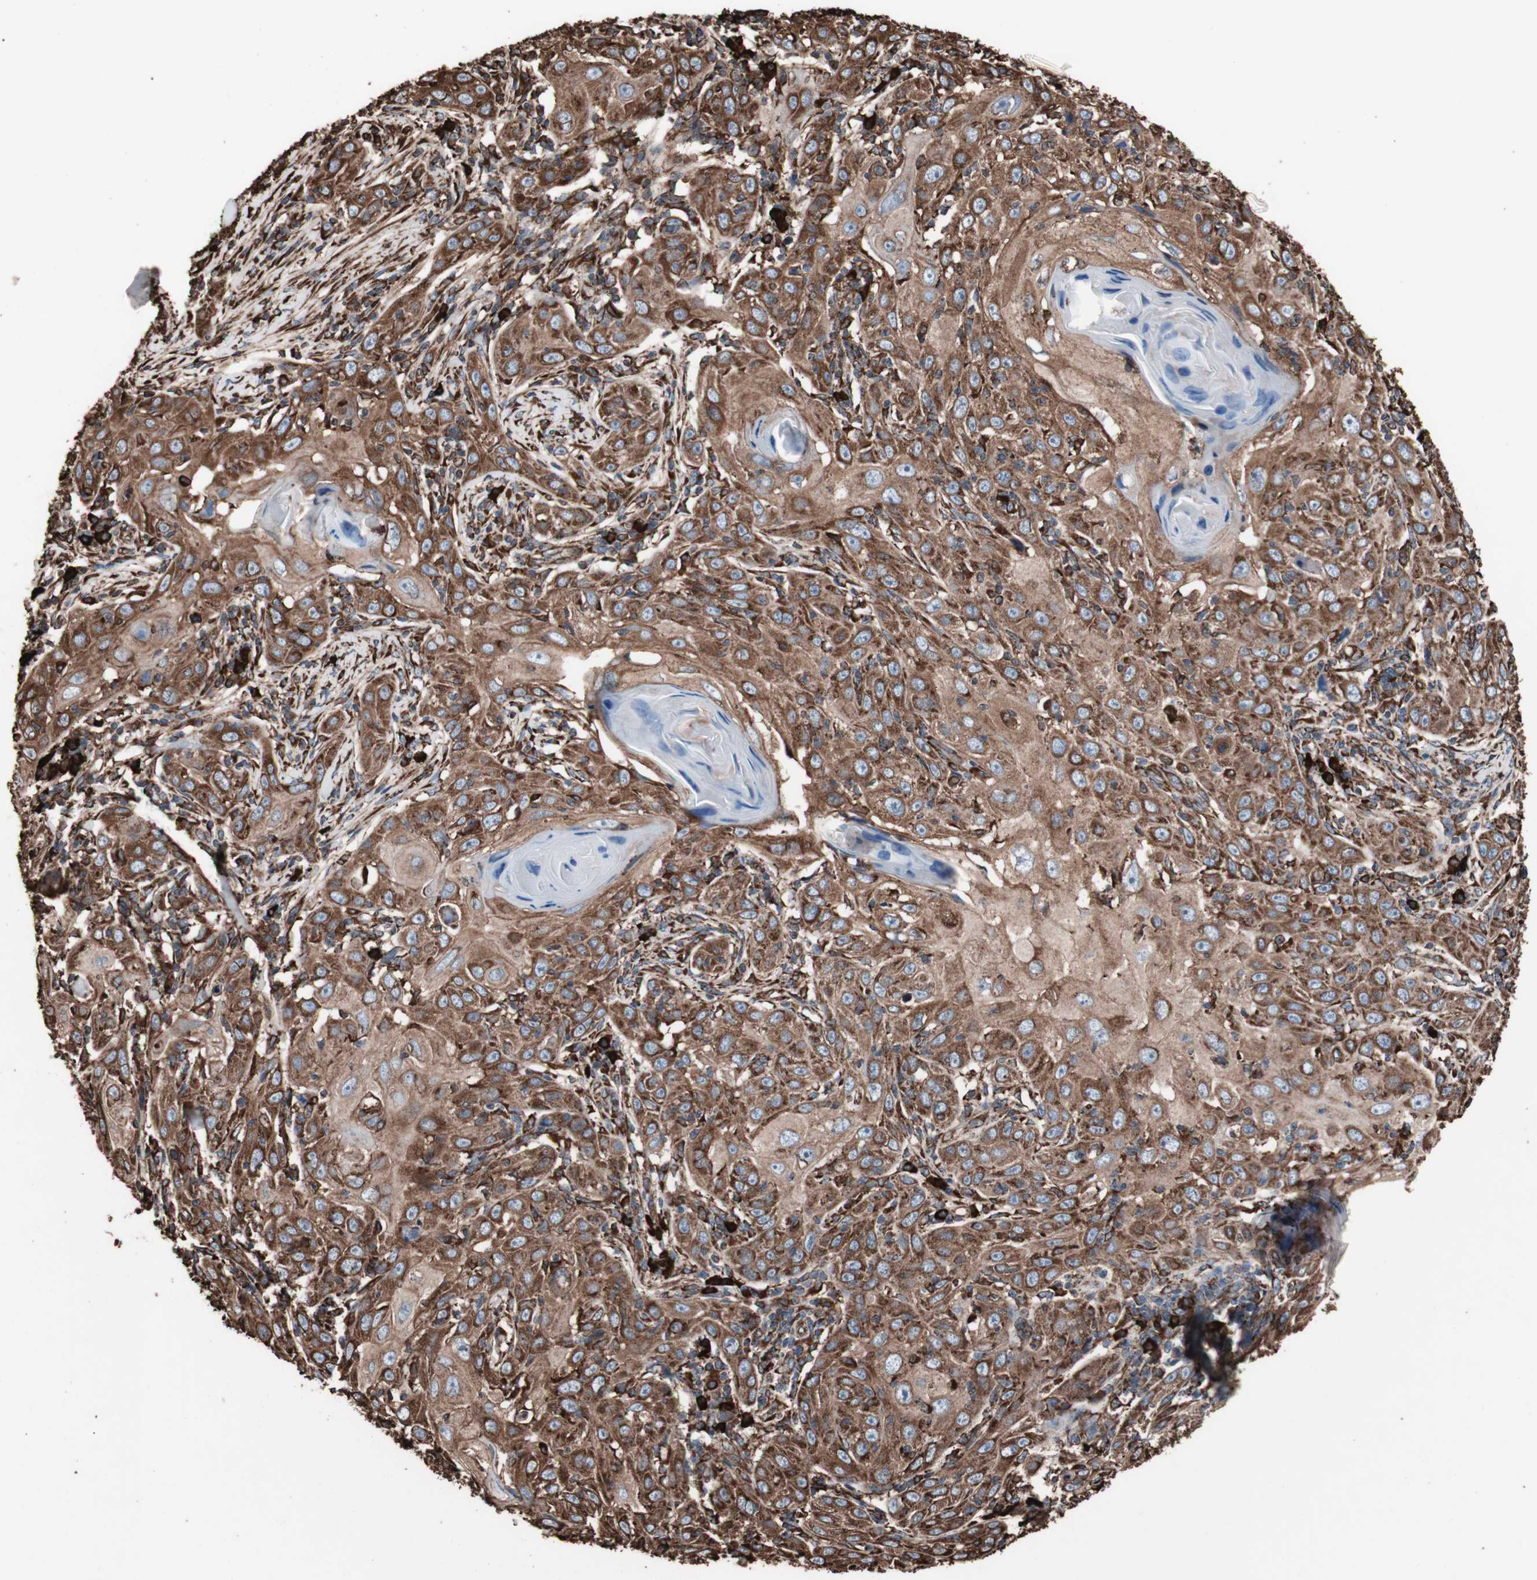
{"staining": {"intensity": "strong", "quantity": ">75%", "location": "cytoplasmic/membranous"}, "tissue": "skin cancer", "cell_type": "Tumor cells", "image_type": "cancer", "snomed": [{"axis": "morphology", "description": "Squamous cell carcinoma, NOS"}, {"axis": "topography", "description": "Skin"}], "caption": "Human skin cancer (squamous cell carcinoma) stained for a protein (brown) shows strong cytoplasmic/membranous positive expression in about >75% of tumor cells.", "gene": "HSP90B1", "patient": {"sex": "female", "age": 88}}